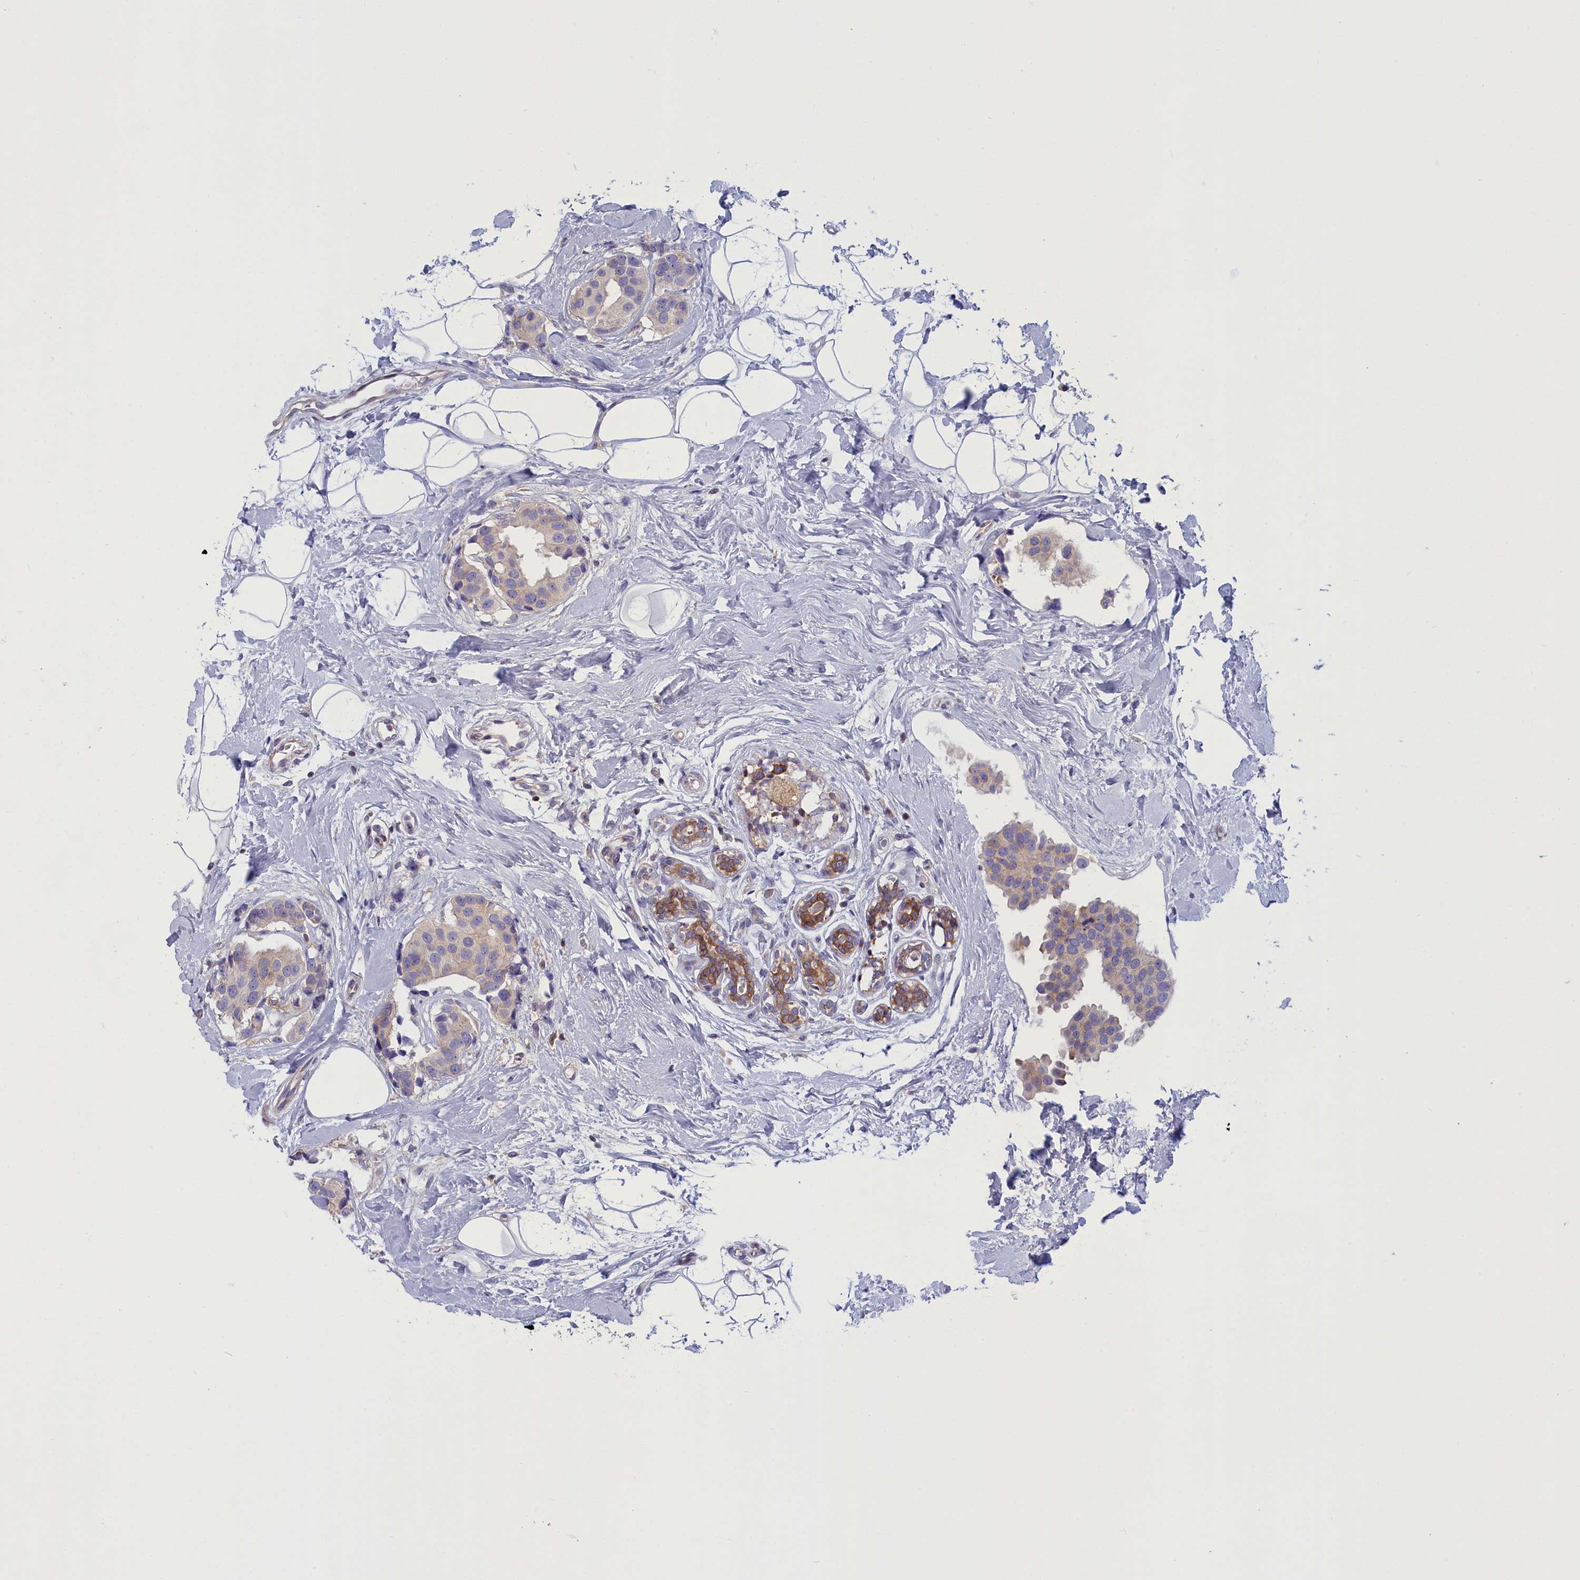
{"staining": {"intensity": "weak", "quantity": "<25%", "location": "cytoplasmic/membranous"}, "tissue": "breast cancer", "cell_type": "Tumor cells", "image_type": "cancer", "snomed": [{"axis": "morphology", "description": "Normal tissue, NOS"}, {"axis": "morphology", "description": "Duct carcinoma"}, {"axis": "topography", "description": "Breast"}], "caption": "IHC photomicrograph of human breast cancer (infiltrating ductal carcinoma) stained for a protein (brown), which exhibits no positivity in tumor cells.", "gene": "NOL10", "patient": {"sex": "female", "age": 39}}